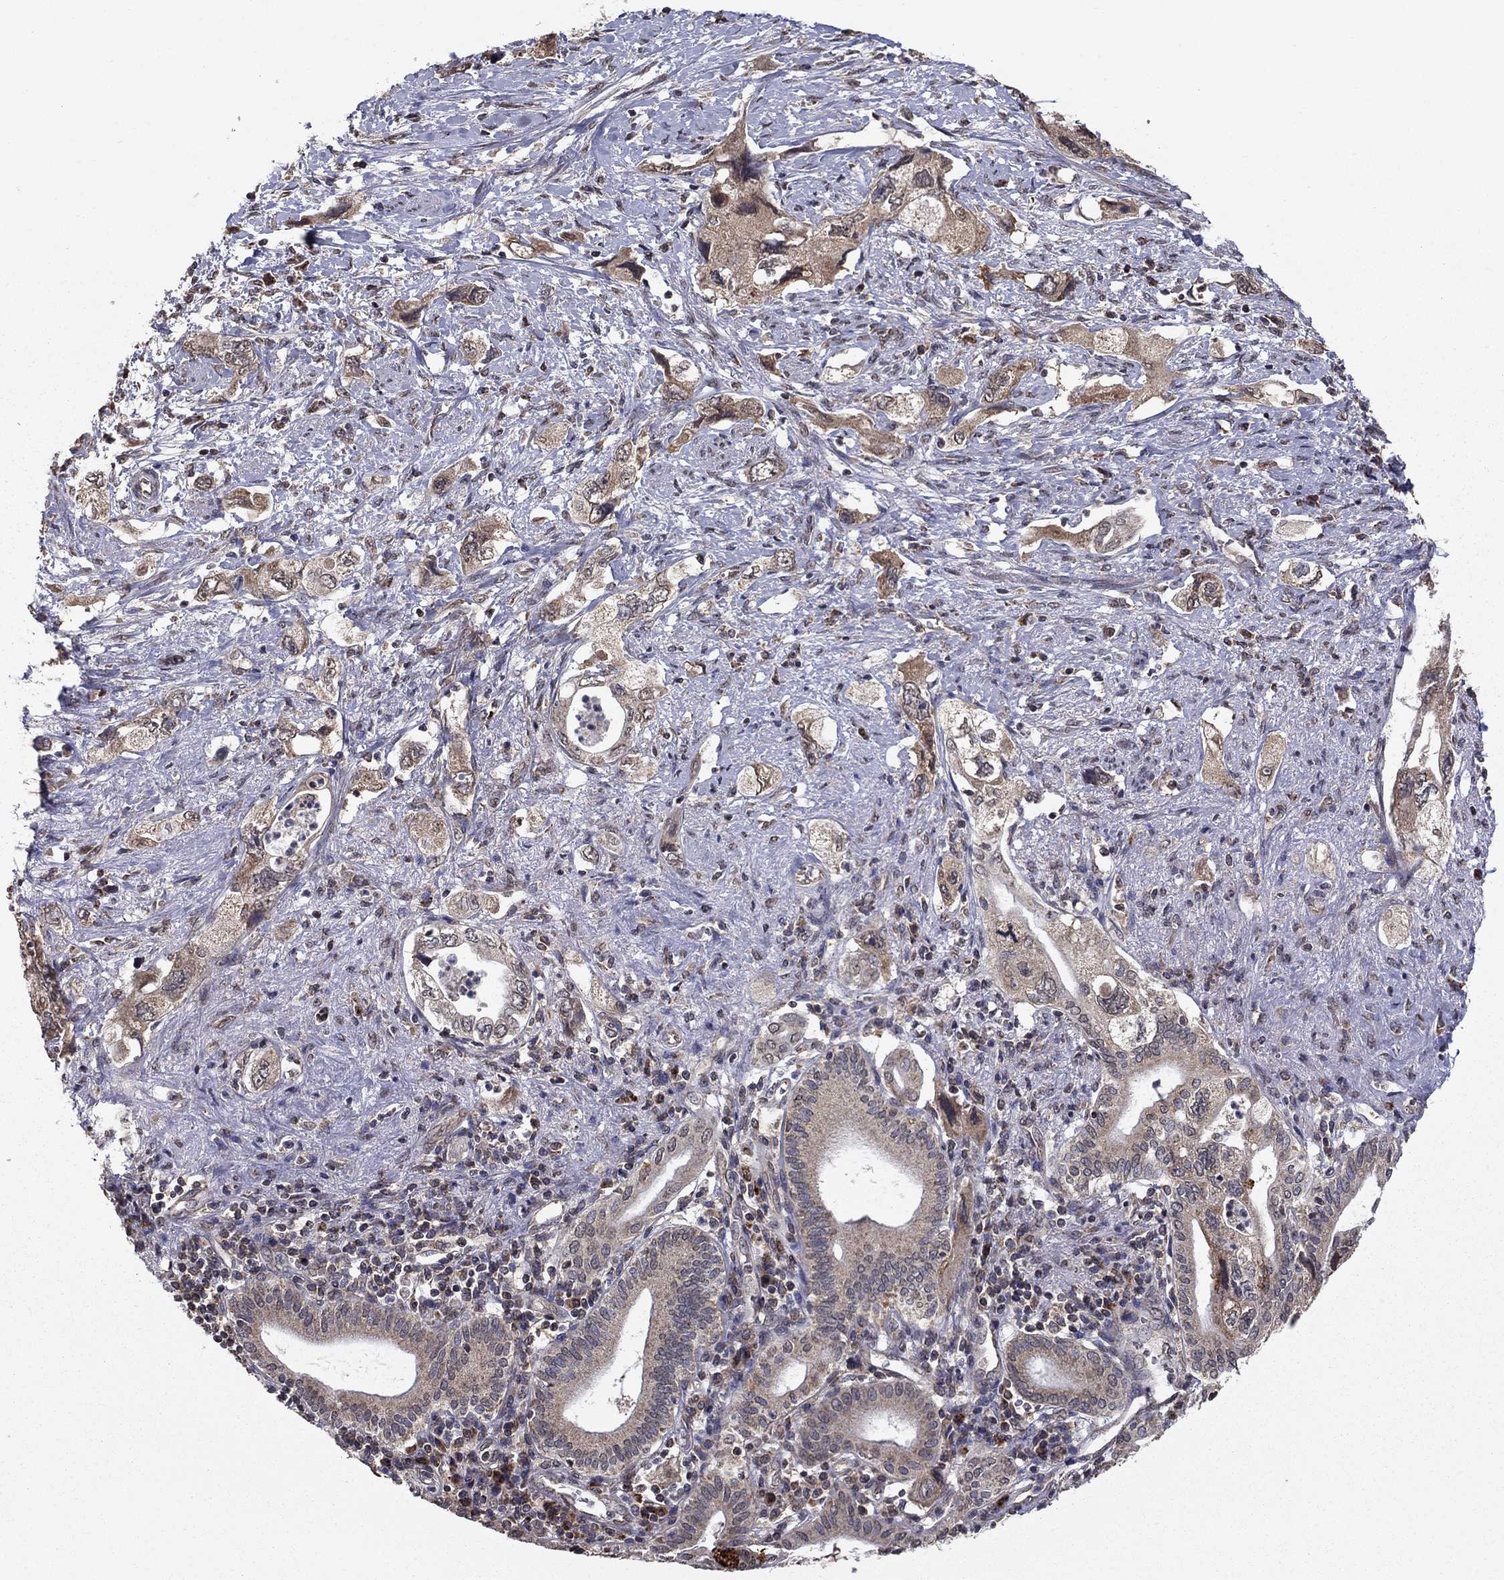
{"staining": {"intensity": "weak", "quantity": "25%-75%", "location": "cytoplasmic/membranous"}, "tissue": "pancreatic cancer", "cell_type": "Tumor cells", "image_type": "cancer", "snomed": [{"axis": "morphology", "description": "Adenocarcinoma, NOS"}, {"axis": "topography", "description": "Pancreas"}], "caption": "The photomicrograph displays immunohistochemical staining of pancreatic cancer (adenocarcinoma). There is weak cytoplasmic/membranous staining is present in approximately 25%-75% of tumor cells. Nuclei are stained in blue.", "gene": "SLC2A13", "patient": {"sex": "female", "age": 73}}